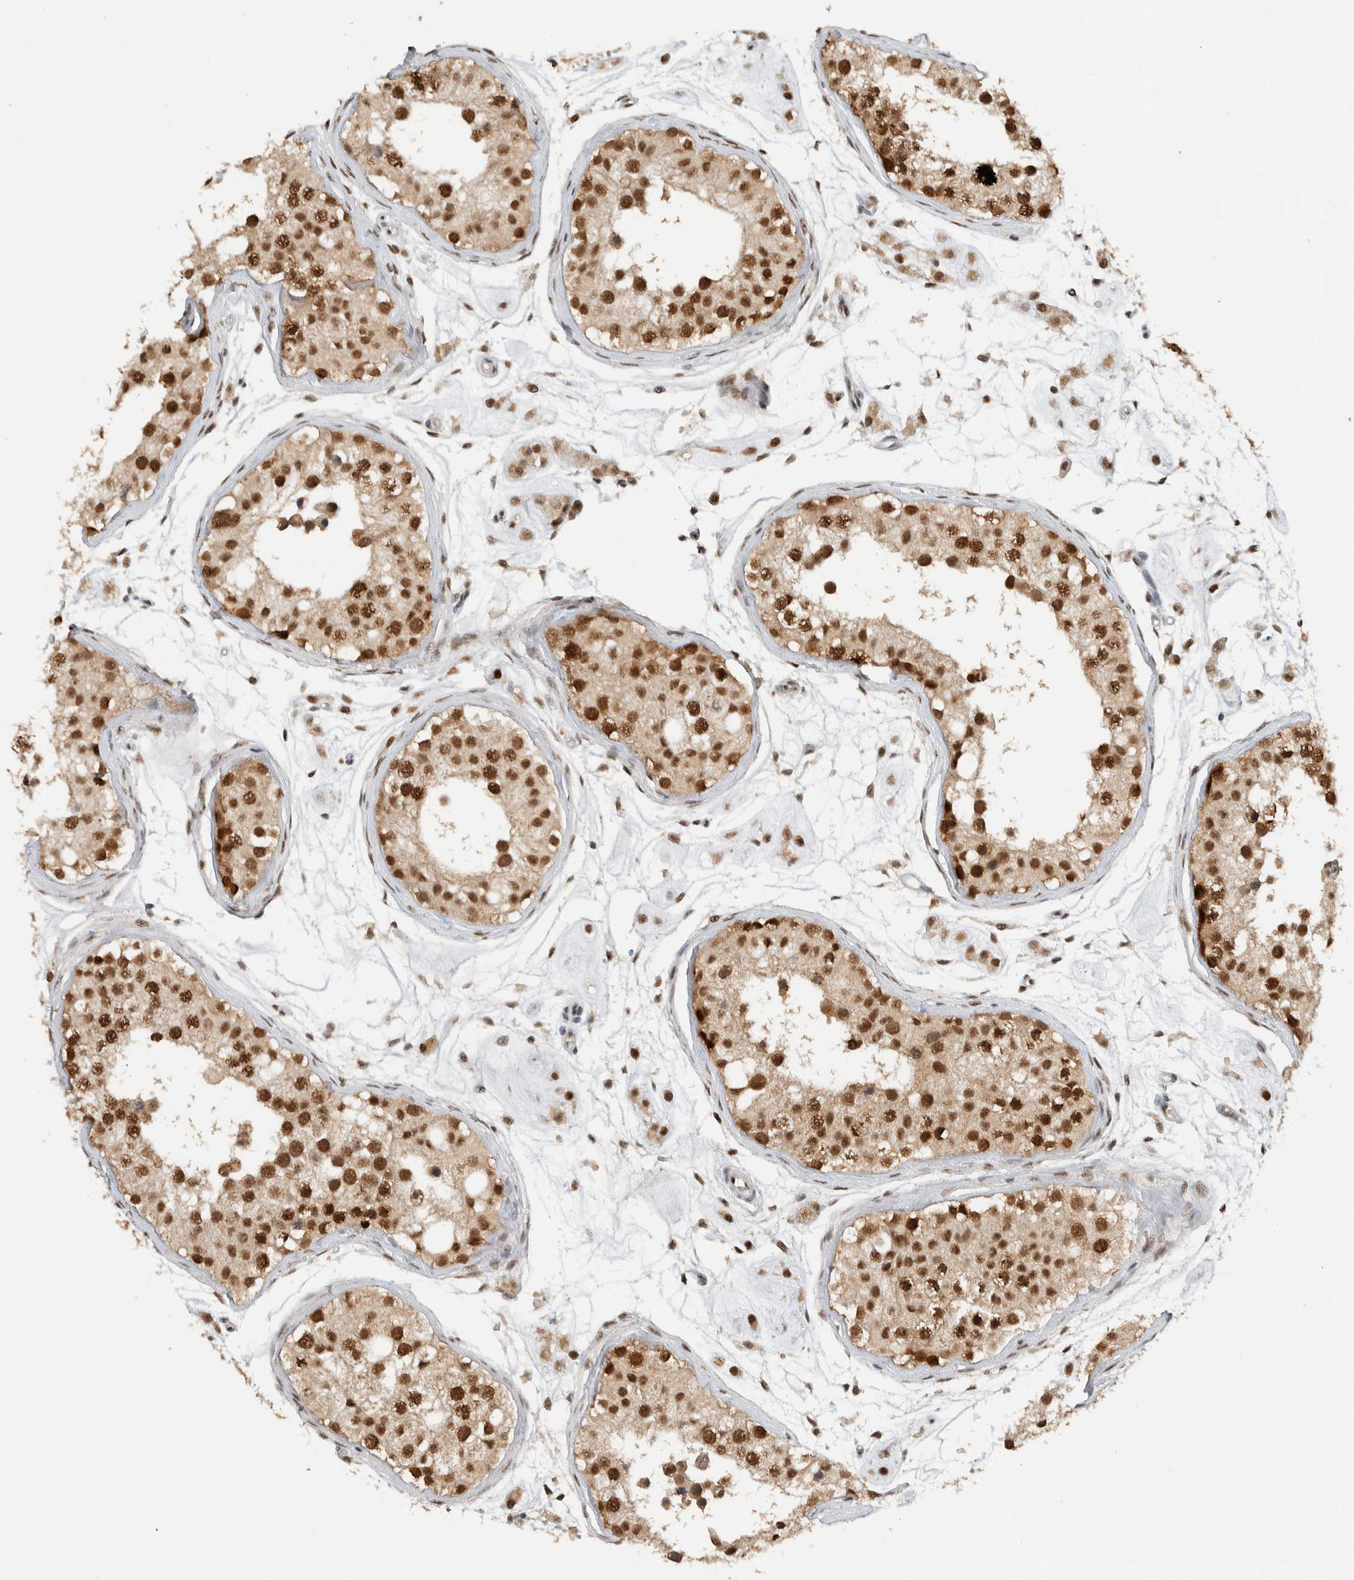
{"staining": {"intensity": "strong", "quantity": ">75%", "location": "nuclear"}, "tissue": "testis", "cell_type": "Cells in seminiferous ducts", "image_type": "normal", "snomed": [{"axis": "morphology", "description": "Normal tissue, NOS"}, {"axis": "morphology", "description": "Adenocarcinoma, metastatic, NOS"}, {"axis": "topography", "description": "Testis"}], "caption": "Immunohistochemistry of normal human testis demonstrates high levels of strong nuclear positivity in about >75% of cells in seminiferous ducts. The protein of interest is shown in brown color, while the nuclei are stained blue.", "gene": "DDX42", "patient": {"sex": "male", "age": 26}}